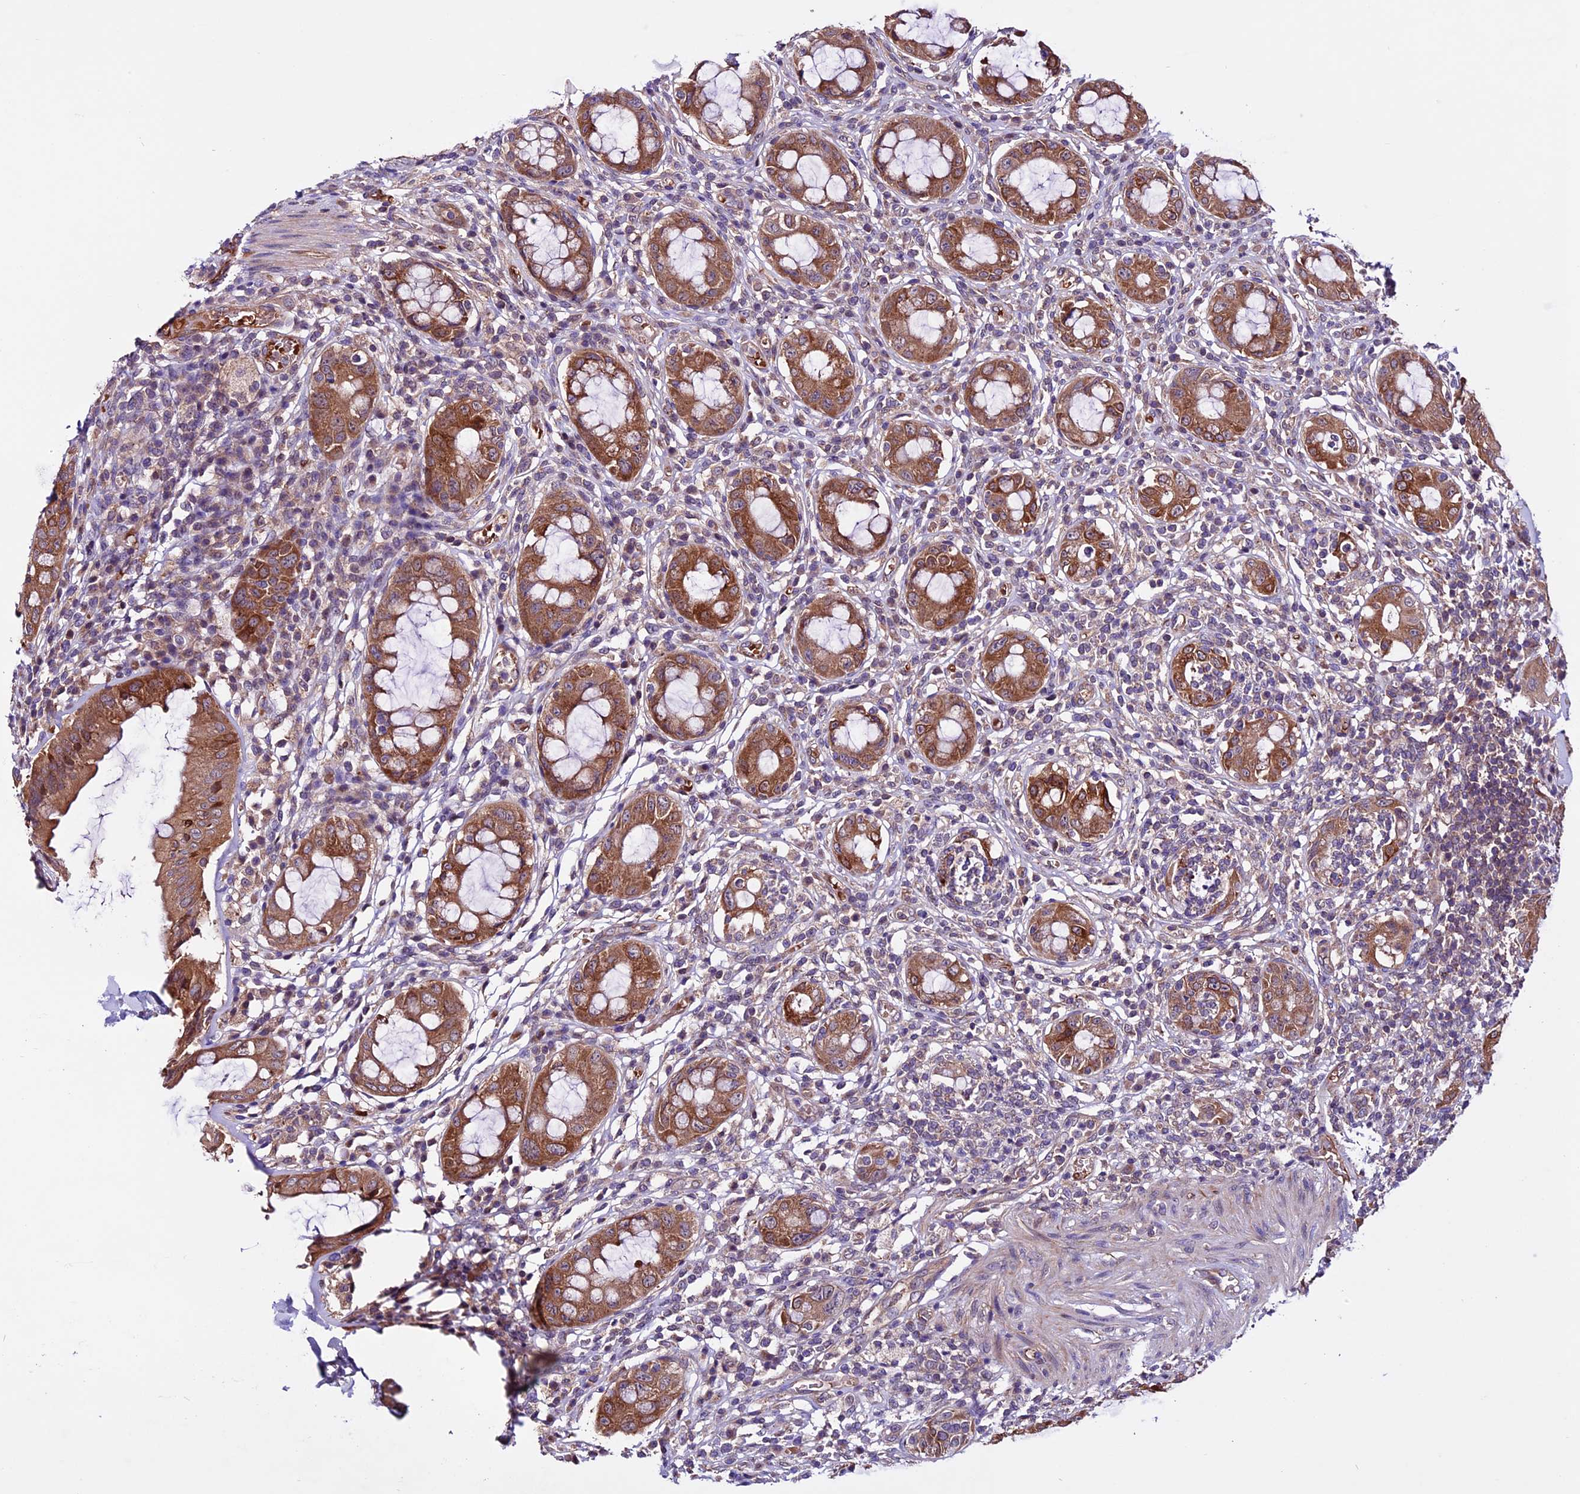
{"staining": {"intensity": "strong", "quantity": ">75%", "location": "cytoplasmic/membranous"}, "tissue": "rectum", "cell_type": "Glandular cells", "image_type": "normal", "snomed": [{"axis": "morphology", "description": "Normal tissue, NOS"}, {"axis": "topography", "description": "Rectum"}], "caption": "Rectum stained with immunohistochemistry displays strong cytoplasmic/membranous staining in about >75% of glandular cells.", "gene": "RINL", "patient": {"sex": "female", "age": 57}}